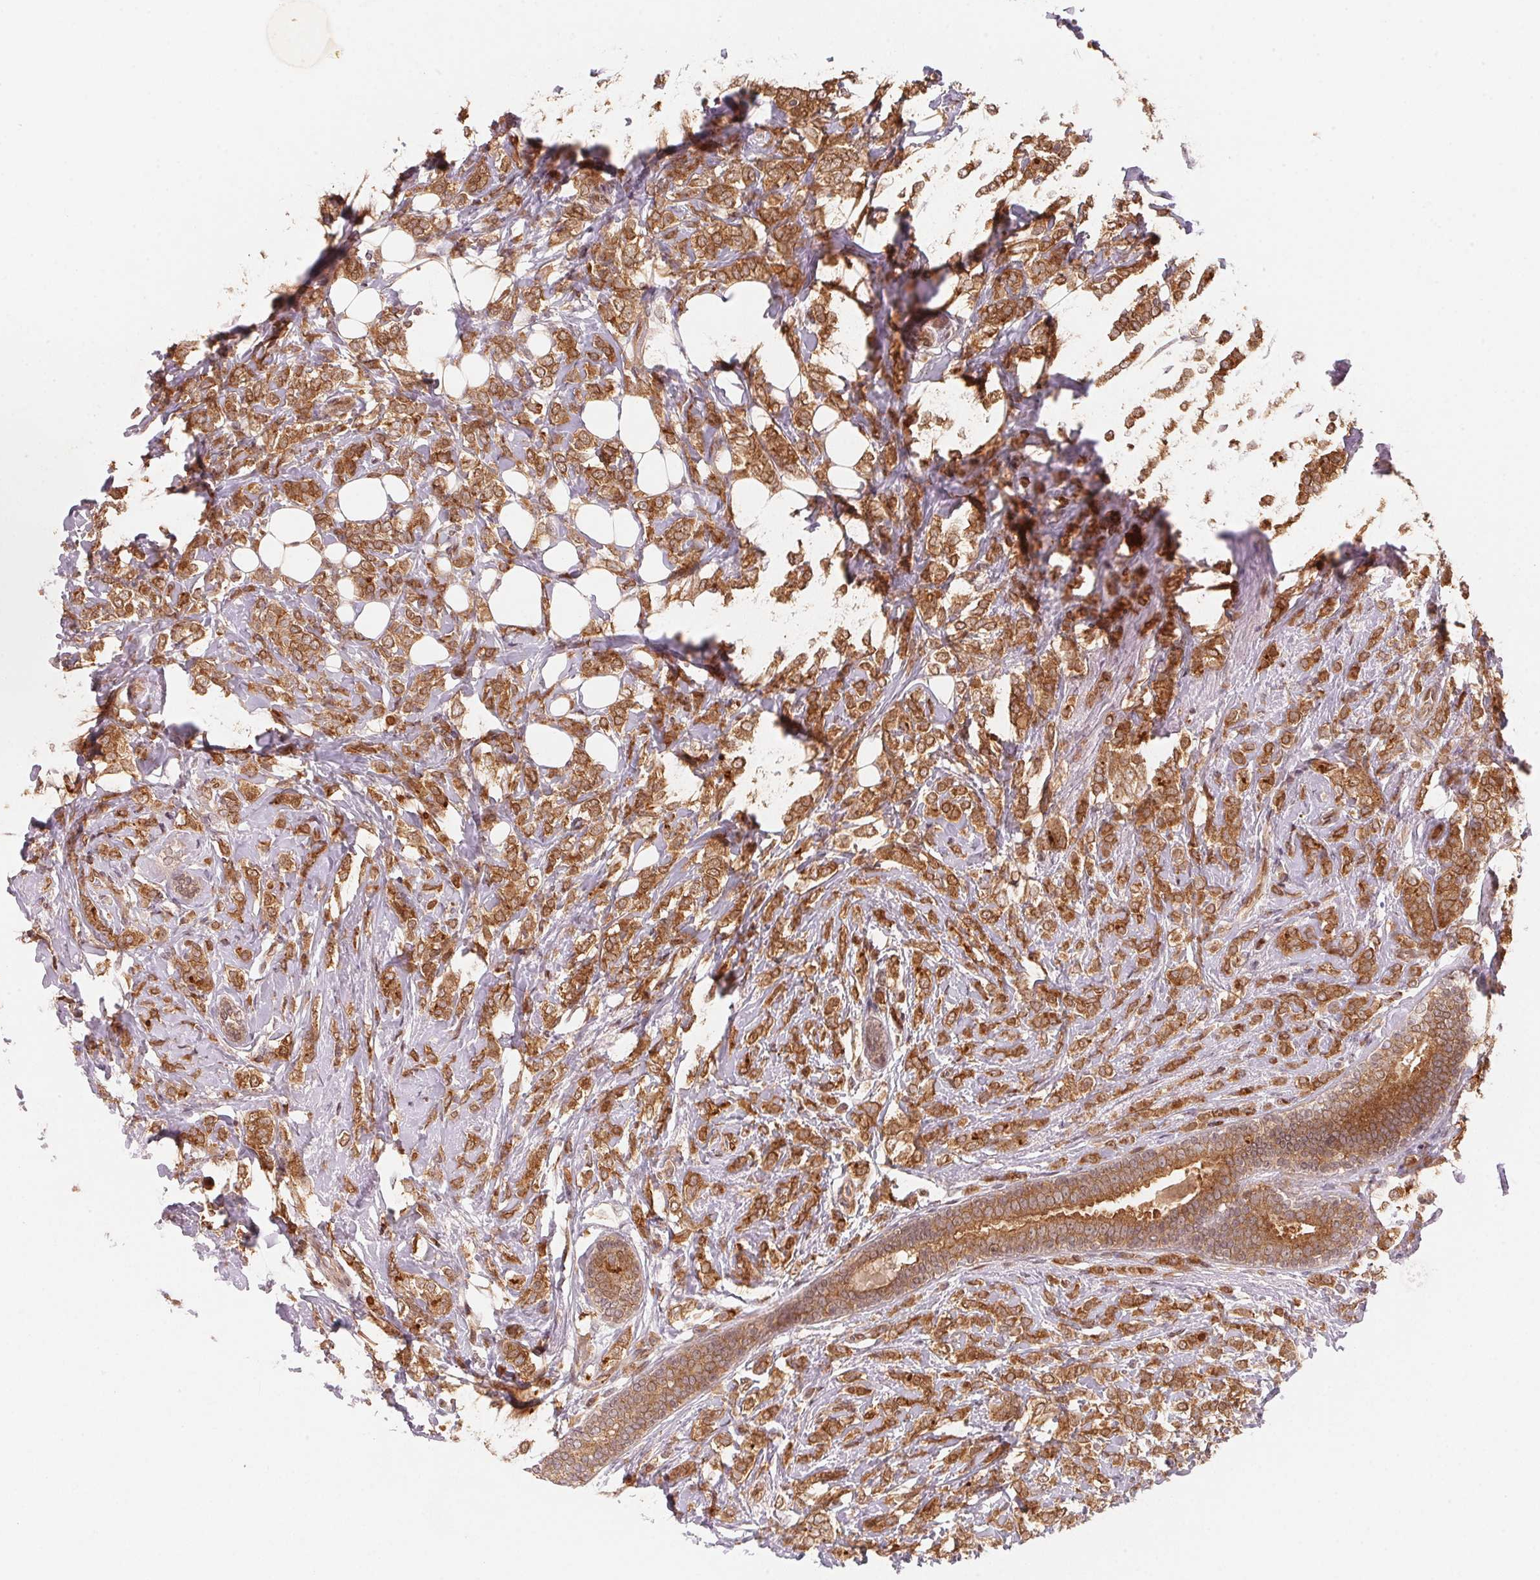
{"staining": {"intensity": "moderate", "quantity": ">75%", "location": "cytoplasmic/membranous,nuclear"}, "tissue": "breast cancer", "cell_type": "Tumor cells", "image_type": "cancer", "snomed": [{"axis": "morphology", "description": "Lobular carcinoma"}, {"axis": "topography", "description": "Breast"}], "caption": "Immunohistochemical staining of breast cancer (lobular carcinoma) demonstrates medium levels of moderate cytoplasmic/membranous and nuclear protein staining in about >75% of tumor cells.", "gene": "CCDC102B", "patient": {"sex": "female", "age": 49}}